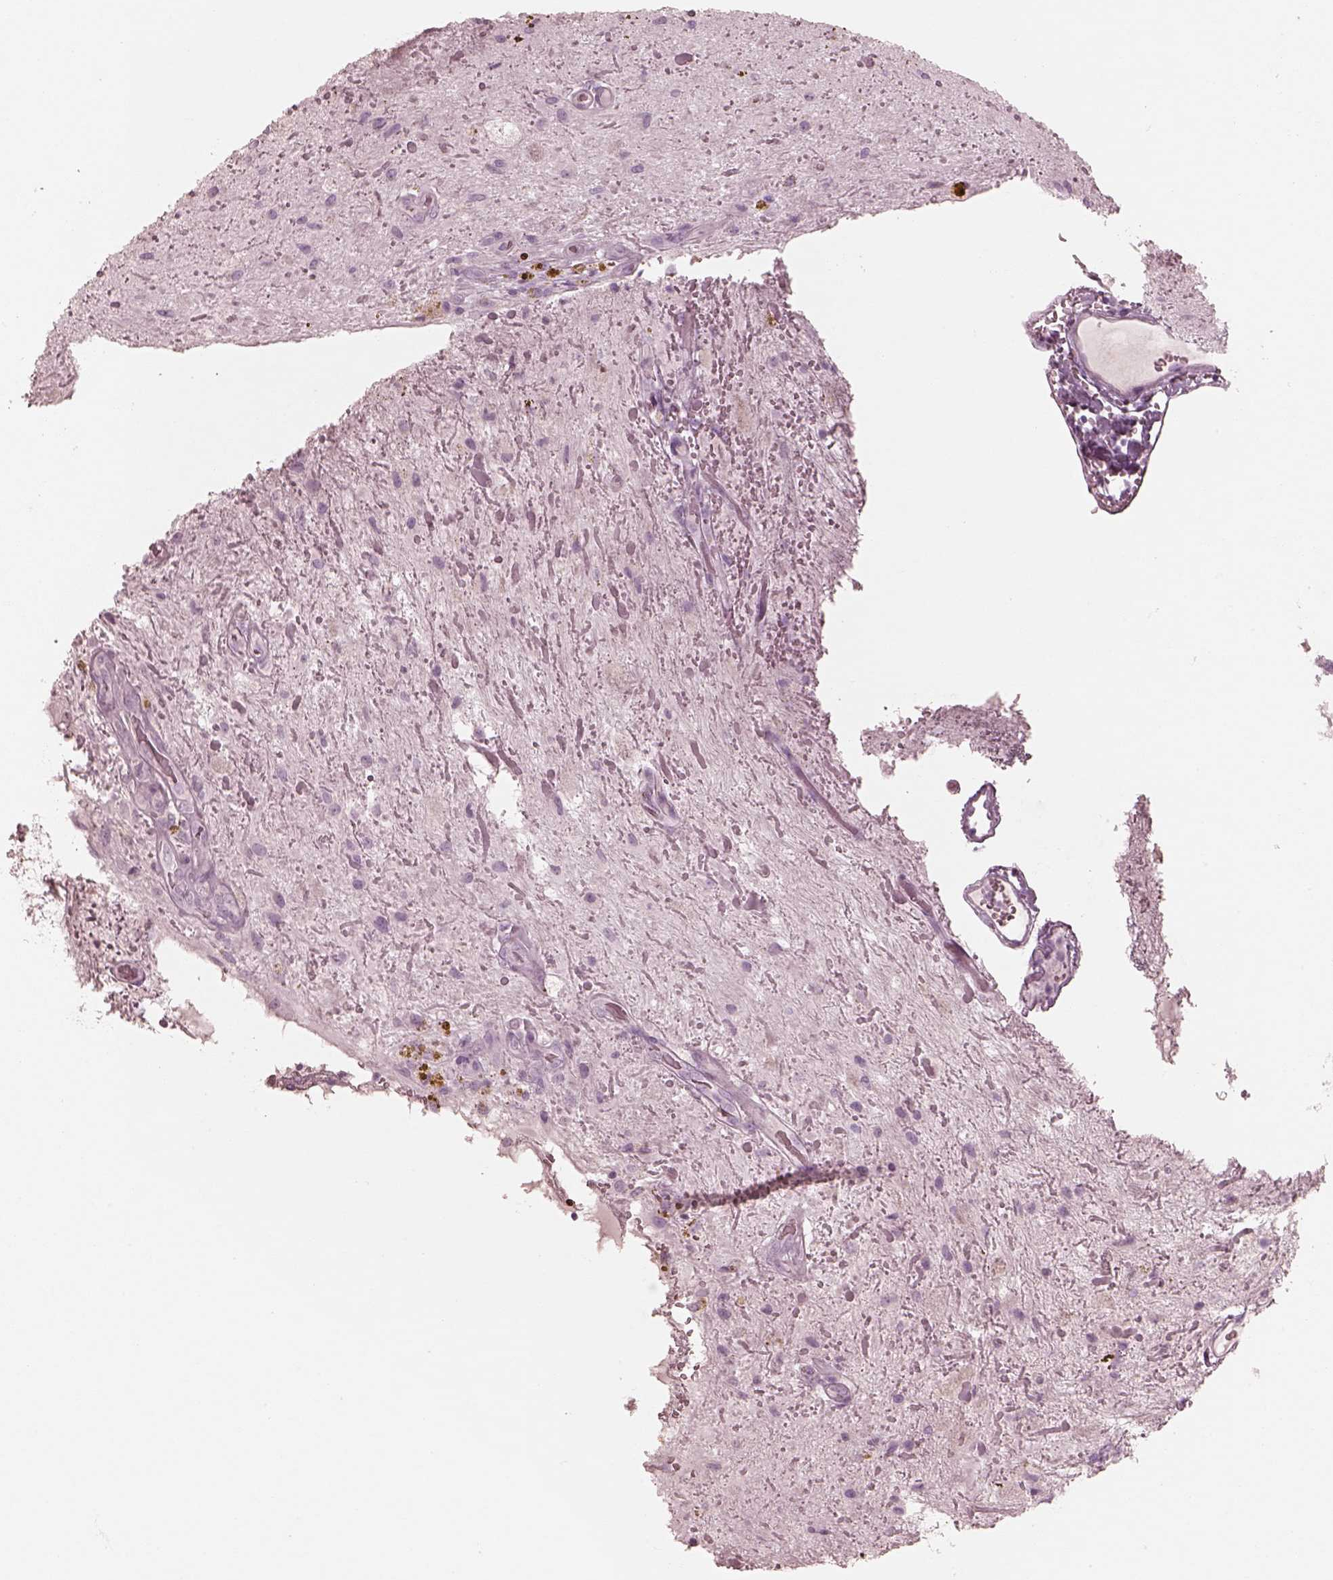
{"staining": {"intensity": "negative", "quantity": "none", "location": "none"}, "tissue": "glioma", "cell_type": "Tumor cells", "image_type": "cancer", "snomed": [{"axis": "morphology", "description": "Glioma, malignant, Low grade"}, {"axis": "topography", "description": "Cerebellum"}], "caption": "A histopathology image of human glioma is negative for staining in tumor cells. (Brightfield microscopy of DAB immunohistochemistry (IHC) at high magnification).", "gene": "PON3", "patient": {"sex": "female", "age": 14}}